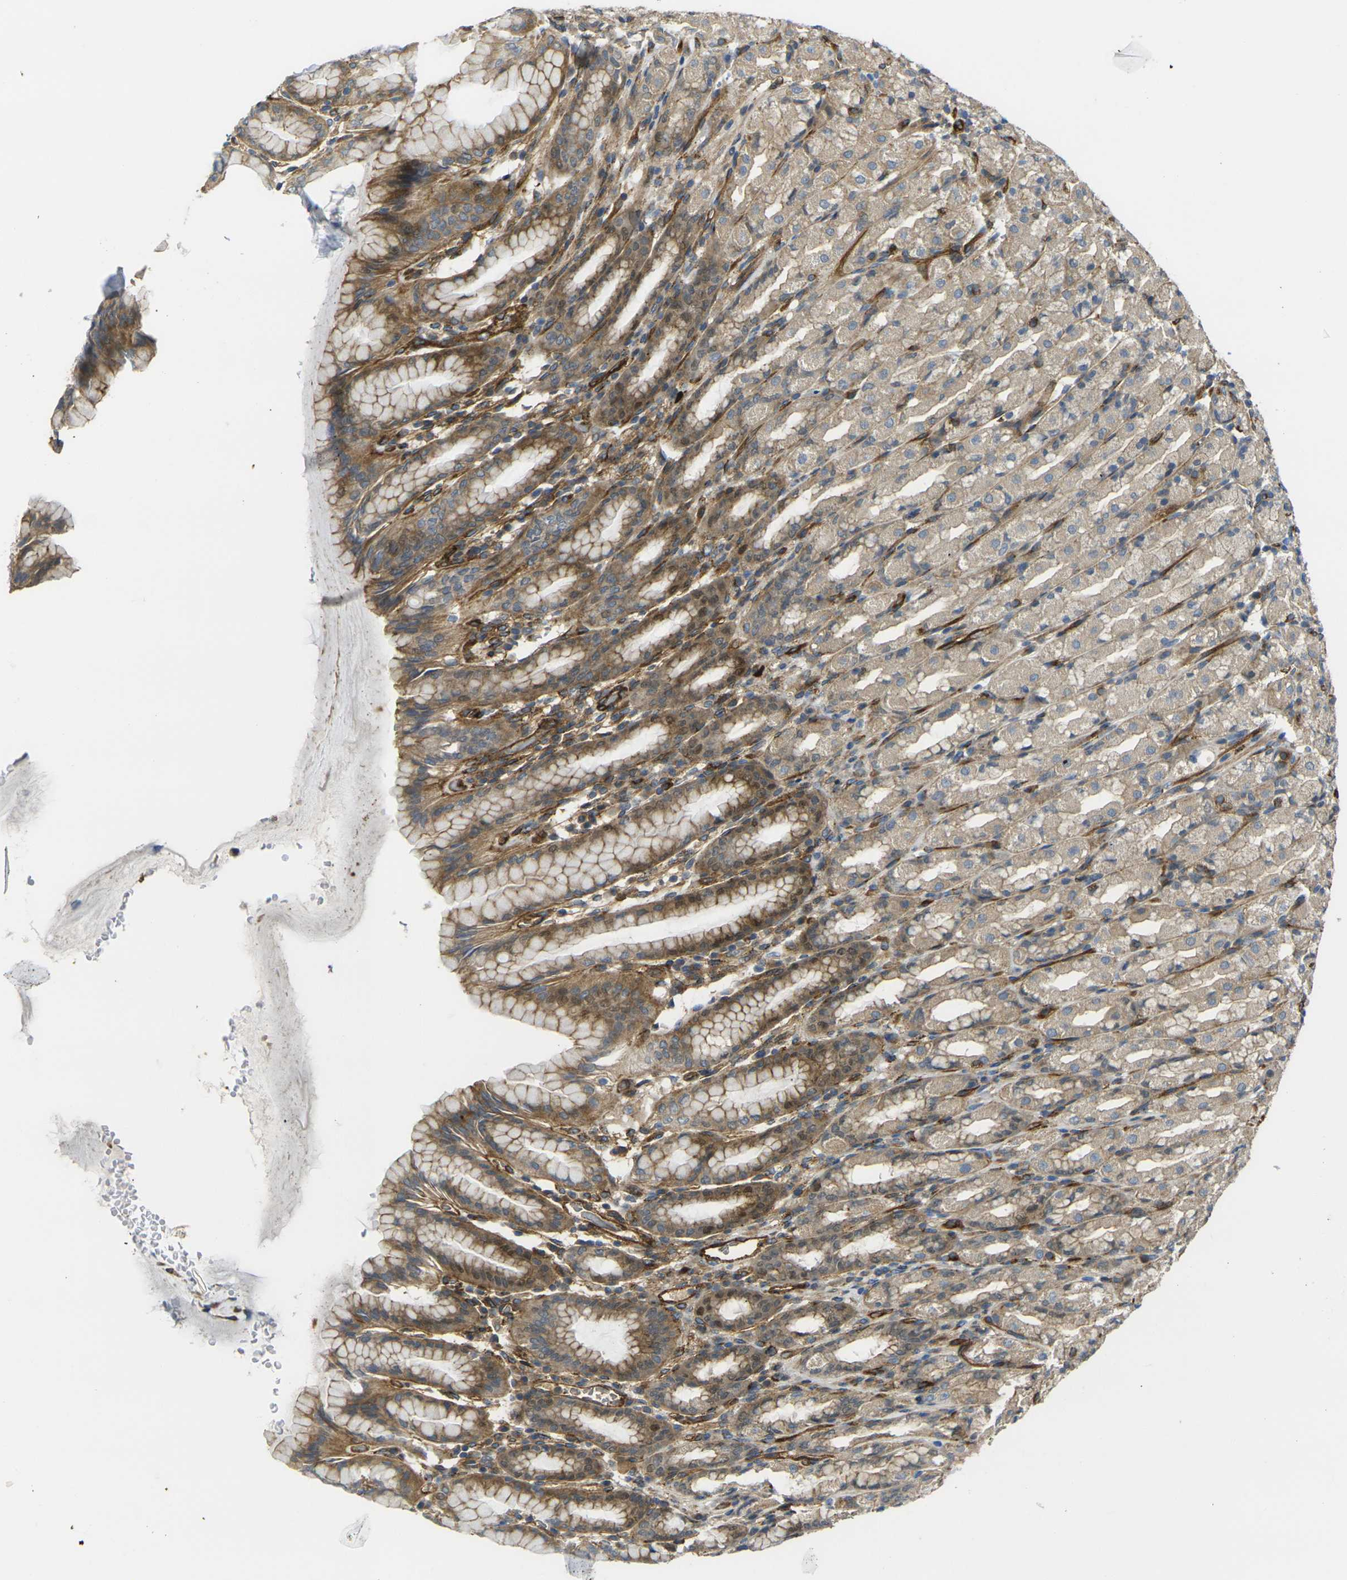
{"staining": {"intensity": "moderate", "quantity": ">75%", "location": "cytoplasmic/membranous,nuclear"}, "tissue": "stomach", "cell_type": "Glandular cells", "image_type": "normal", "snomed": [{"axis": "morphology", "description": "Normal tissue, NOS"}, {"axis": "topography", "description": "Stomach, upper"}], "caption": "DAB (3,3'-diaminobenzidine) immunohistochemical staining of benign human stomach demonstrates moderate cytoplasmic/membranous,nuclear protein positivity in about >75% of glandular cells. (Stains: DAB (3,3'-diaminobenzidine) in brown, nuclei in blue, Microscopy: brightfield microscopy at high magnification).", "gene": "ECE1", "patient": {"sex": "male", "age": 68}}